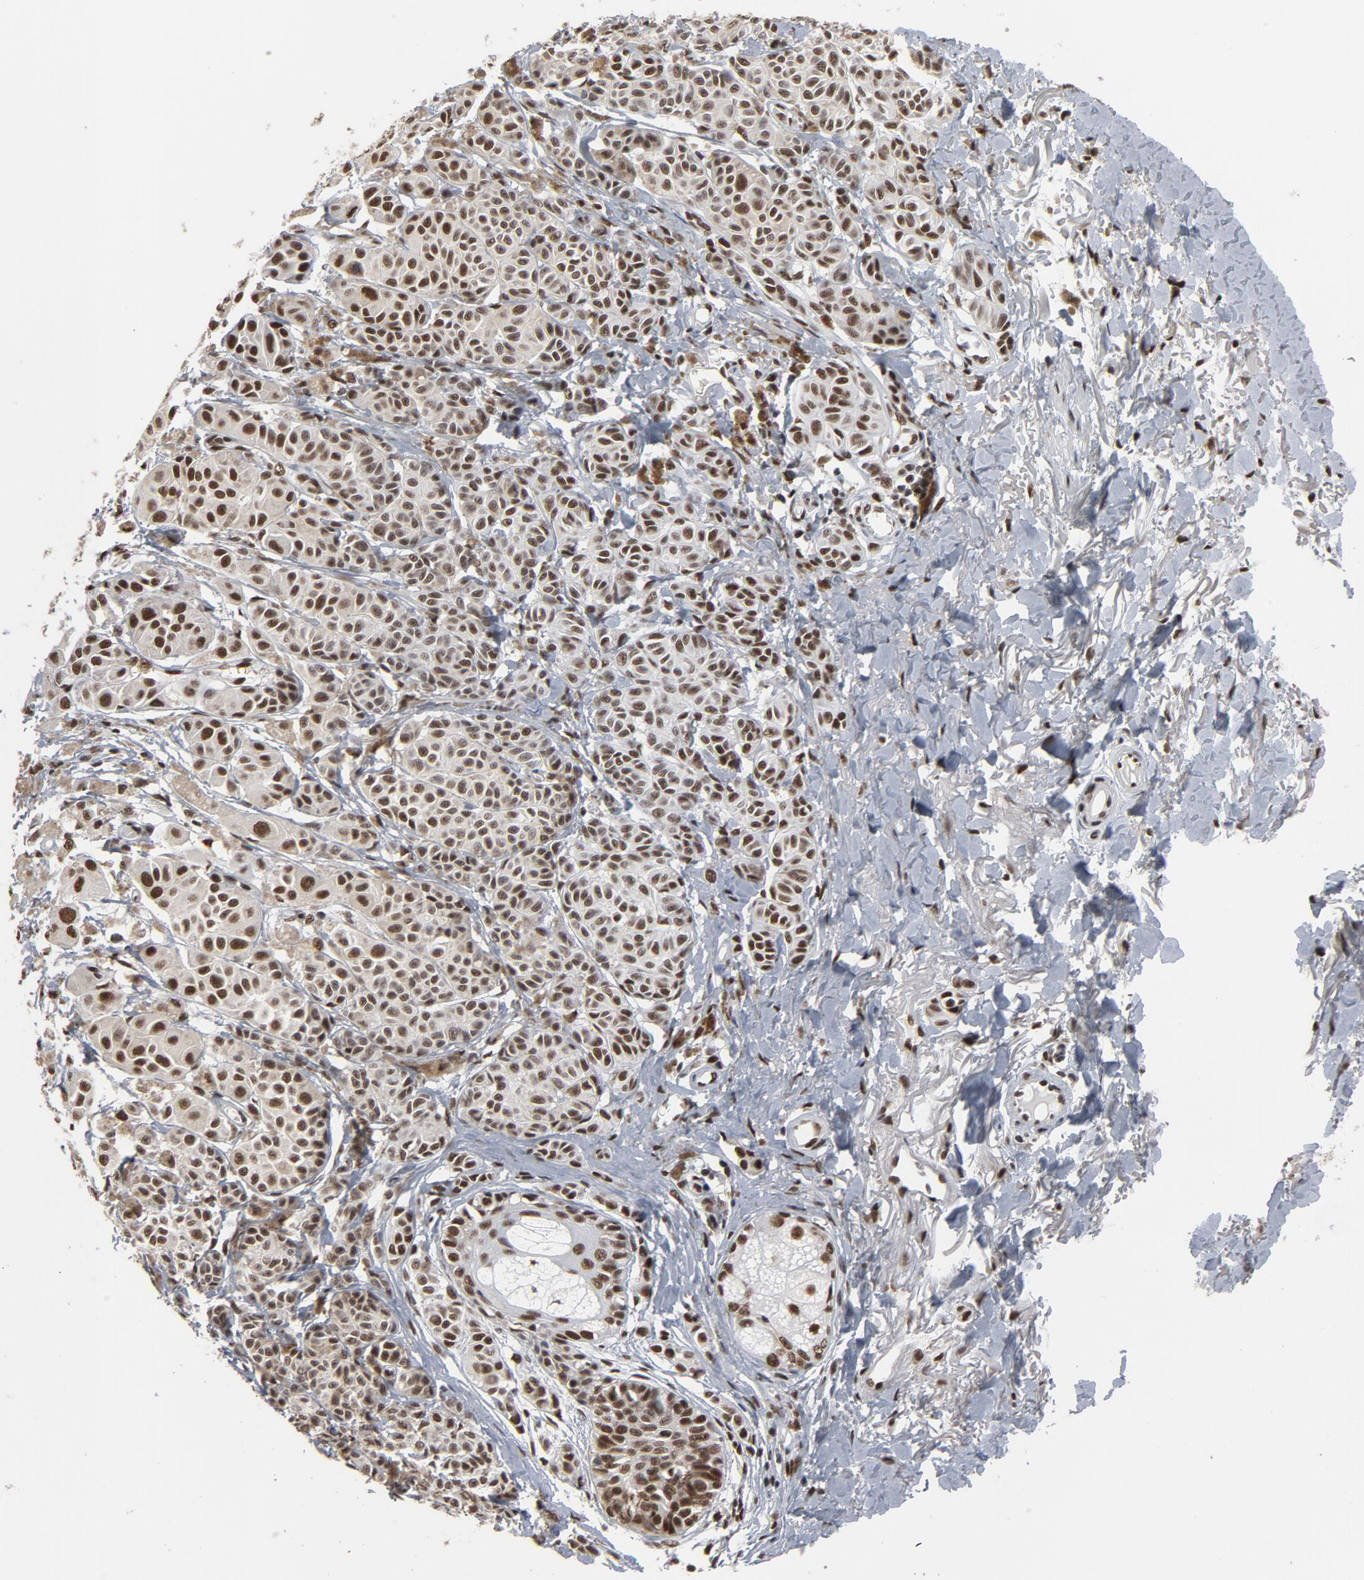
{"staining": {"intensity": "moderate", "quantity": ">75%", "location": "nuclear"}, "tissue": "melanoma", "cell_type": "Tumor cells", "image_type": "cancer", "snomed": [{"axis": "morphology", "description": "Malignant melanoma, NOS"}, {"axis": "topography", "description": "Skin"}], "caption": "Protein positivity by immunohistochemistry (IHC) displays moderate nuclear positivity in about >75% of tumor cells in melanoma.", "gene": "MRE11", "patient": {"sex": "male", "age": 76}}